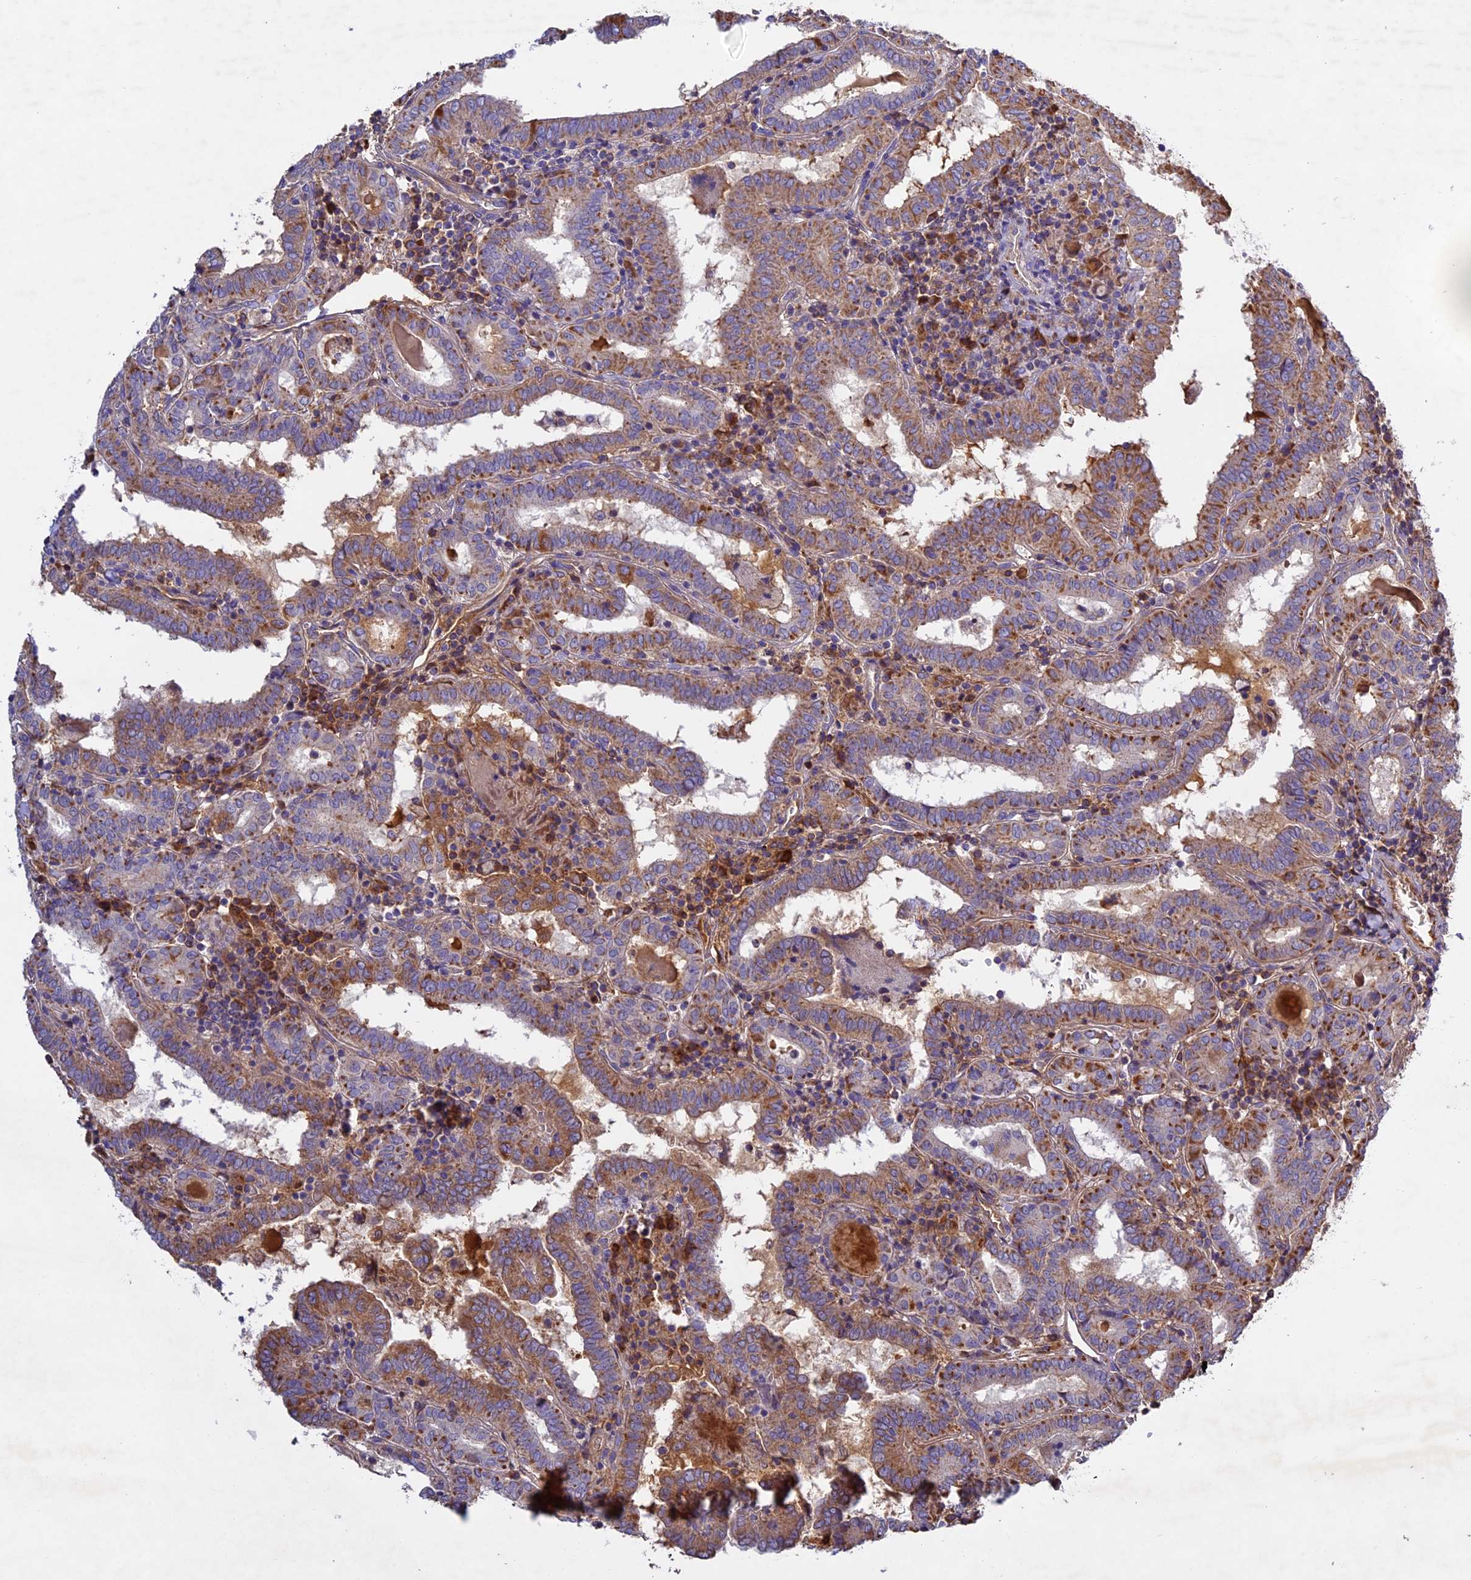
{"staining": {"intensity": "moderate", "quantity": ">75%", "location": "cytoplasmic/membranous"}, "tissue": "thyroid cancer", "cell_type": "Tumor cells", "image_type": "cancer", "snomed": [{"axis": "morphology", "description": "Papillary adenocarcinoma, NOS"}, {"axis": "topography", "description": "Thyroid gland"}], "caption": "Immunohistochemistry (IHC) staining of thyroid cancer, which reveals medium levels of moderate cytoplasmic/membranous positivity in about >75% of tumor cells indicating moderate cytoplasmic/membranous protein expression. The staining was performed using DAB (brown) for protein detection and nuclei were counterstained in hematoxylin (blue).", "gene": "OCEL1", "patient": {"sex": "female", "age": 72}}